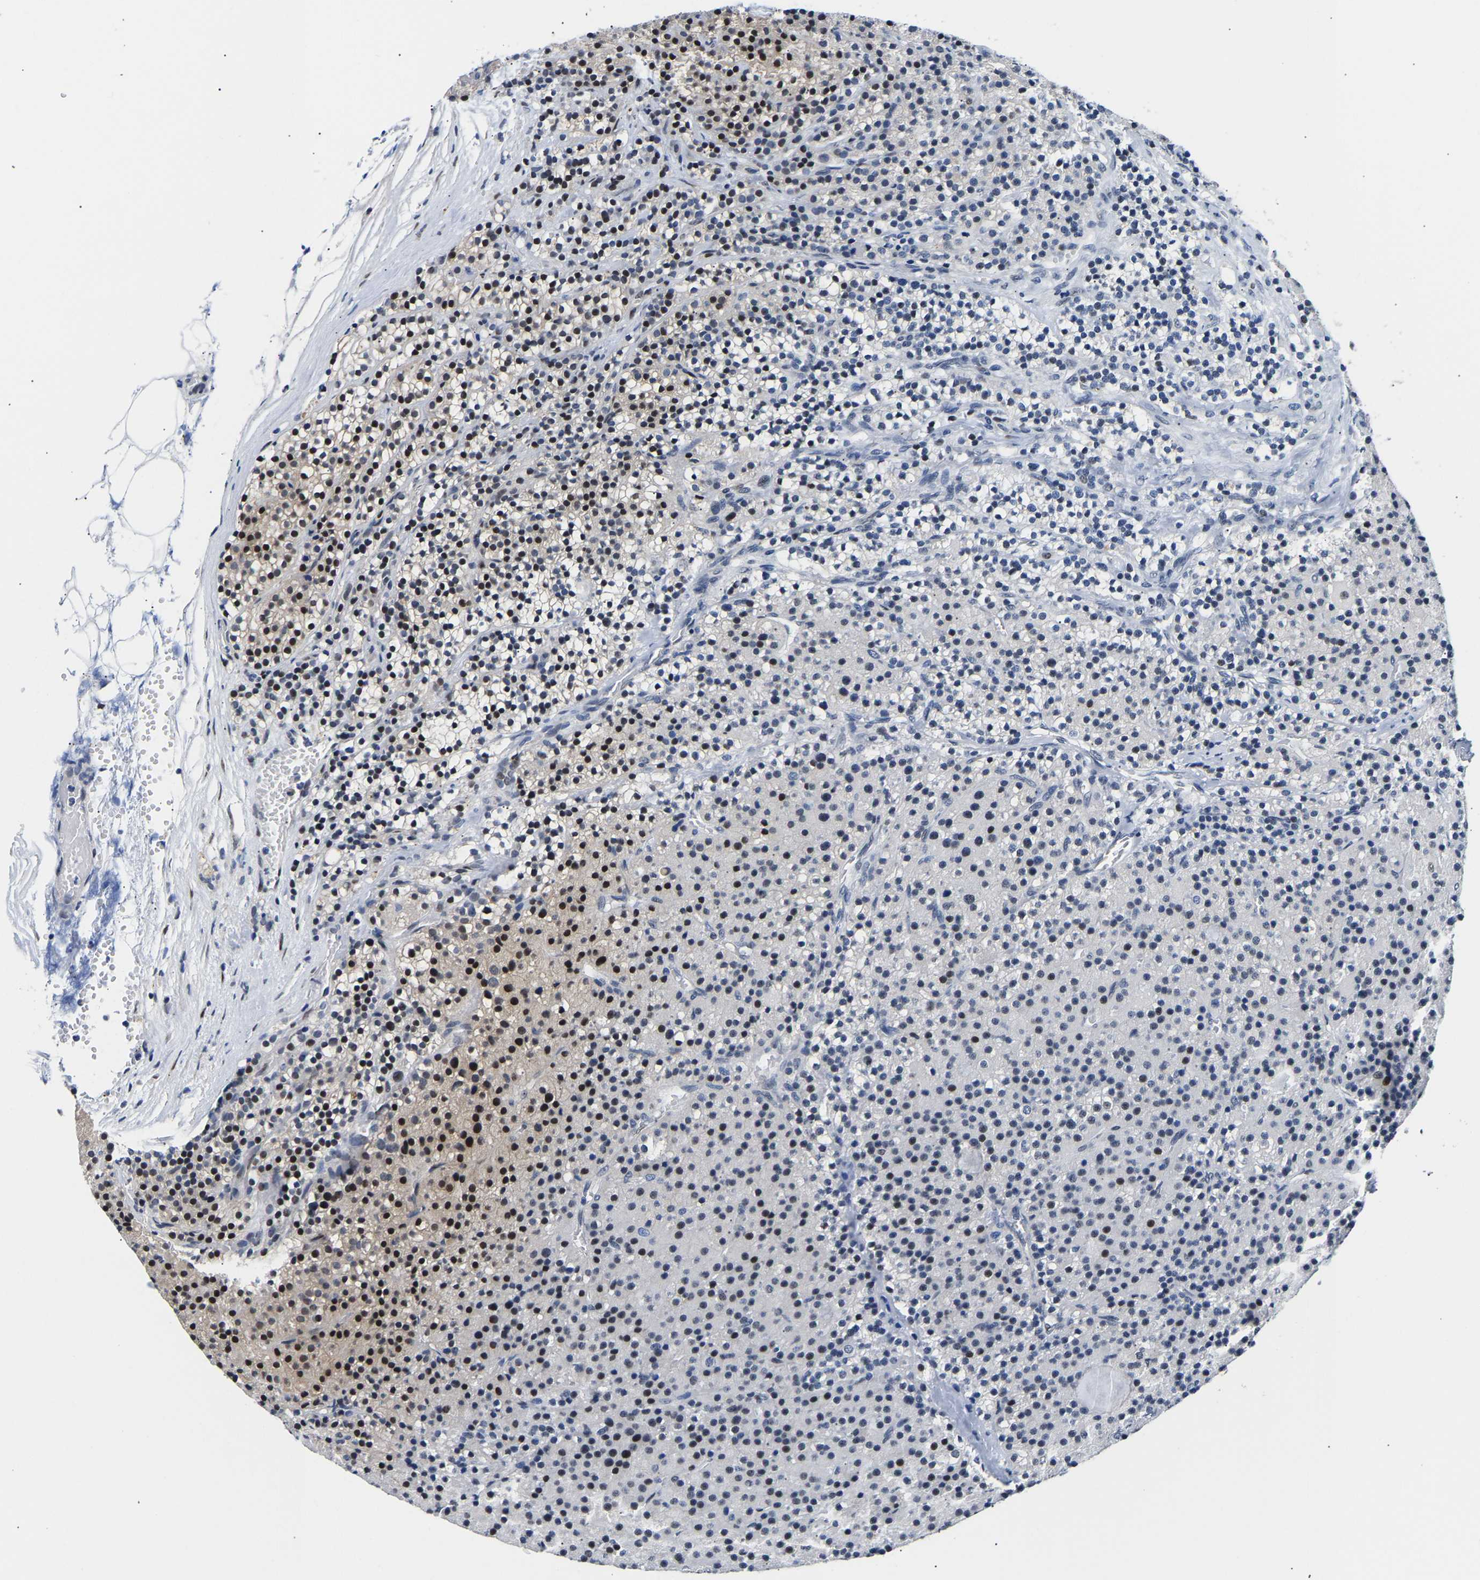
{"staining": {"intensity": "strong", "quantity": "<25%", "location": "nuclear"}, "tissue": "parathyroid gland", "cell_type": "Glandular cells", "image_type": "normal", "snomed": [{"axis": "morphology", "description": "Normal tissue, NOS"}, {"axis": "morphology", "description": "Adenoma, NOS"}, {"axis": "topography", "description": "Parathyroid gland"}], "caption": "IHC of normal human parathyroid gland displays medium levels of strong nuclear staining in approximately <25% of glandular cells. Using DAB (3,3'-diaminobenzidine) (brown) and hematoxylin (blue) stains, captured at high magnification using brightfield microscopy.", "gene": "PTRHD1", "patient": {"sex": "male", "age": 75}}